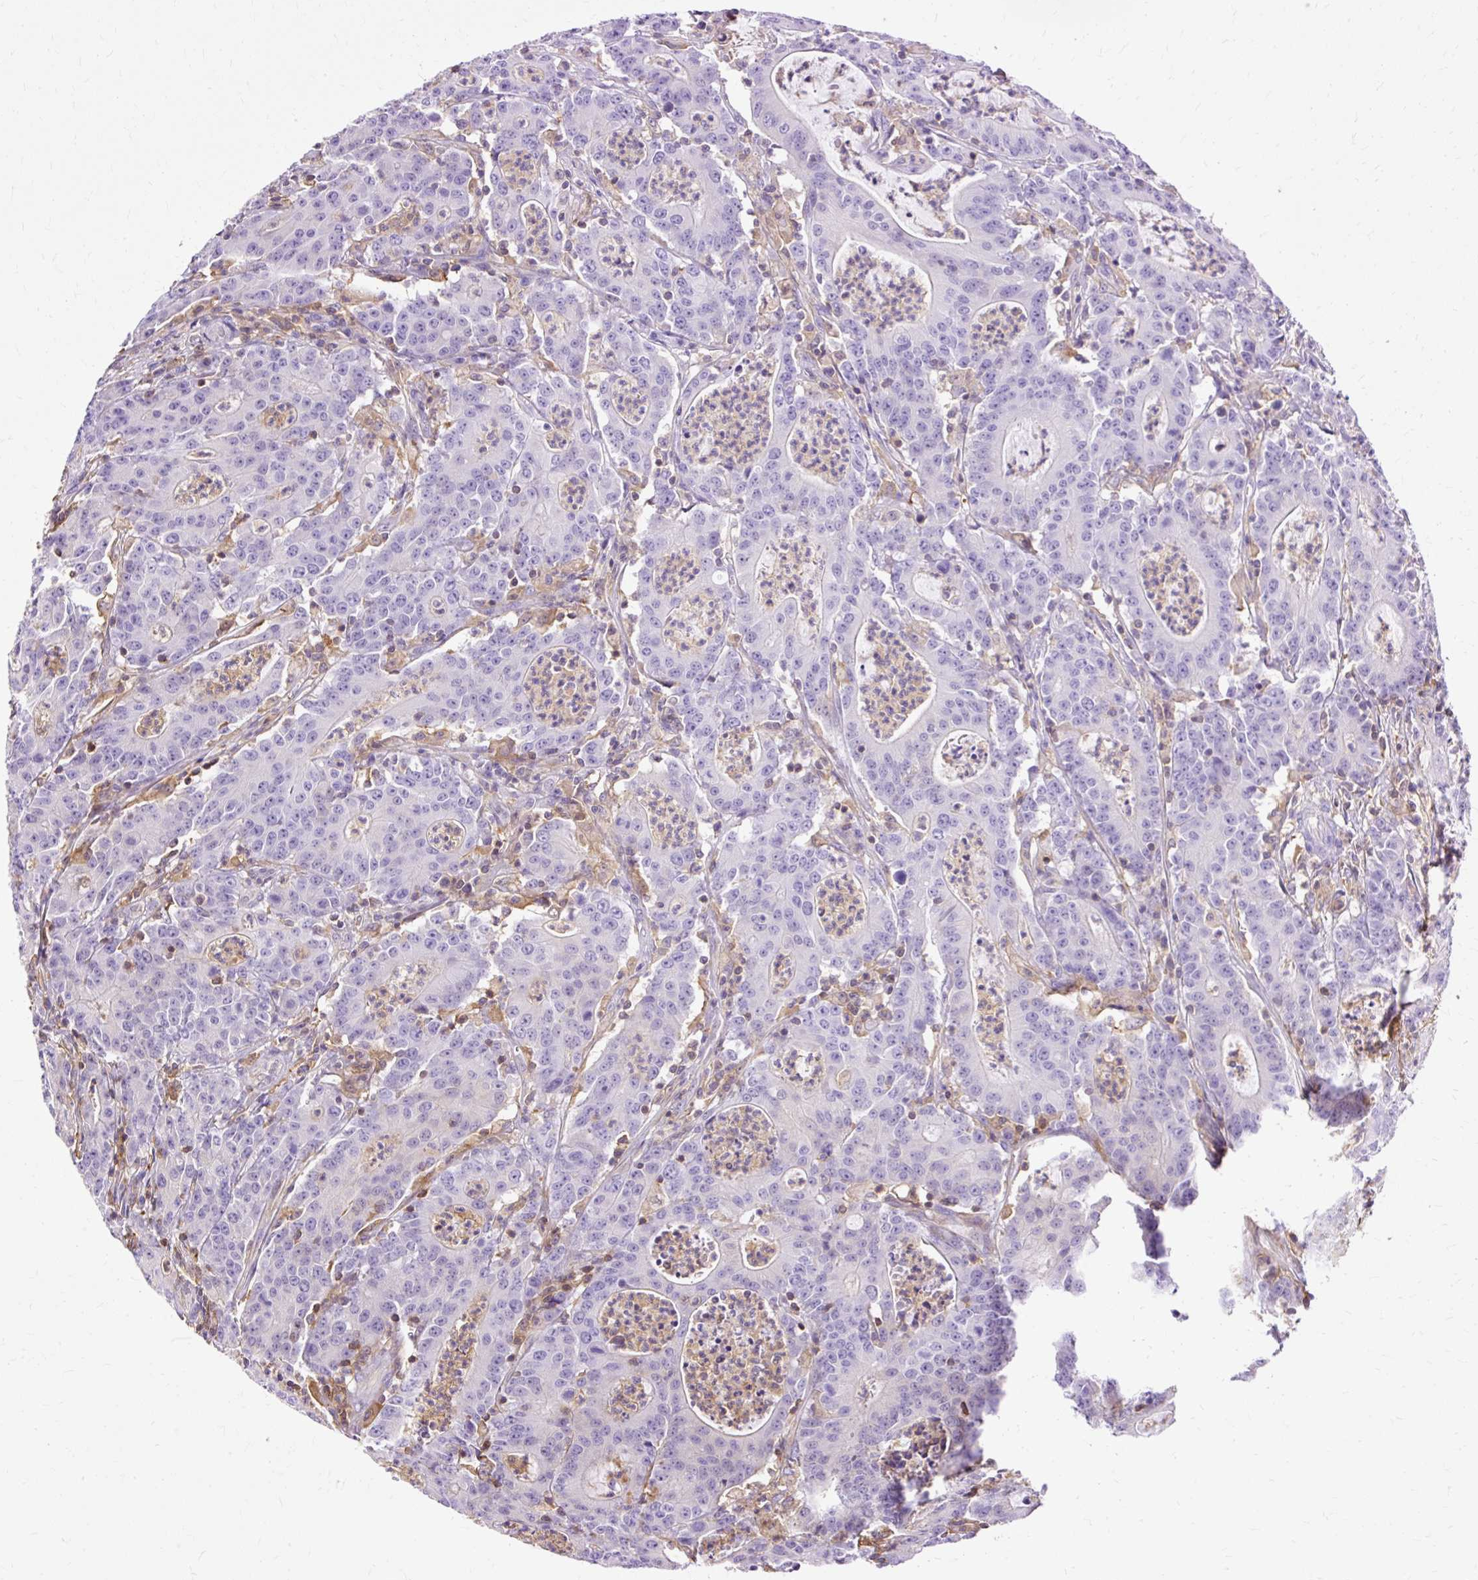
{"staining": {"intensity": "negative", "quantity": "none", "location": "none"}, "tissue": "colorectal cancer", "cell_type": "Tumor cells", "image_type": "cancer", "snomed": [{"axis": "morphology", "description": "Adenocarcinoma, NOS"}, {"axis": "topography", "description": "Colon"}], "caption": "This is an immunohistochemistry photomicrograph of adenocarcinoma (colorectal). There is no expression in tumor cells.", "gene": "TWF2", "patient": {"sex": "male", "age": 83}}